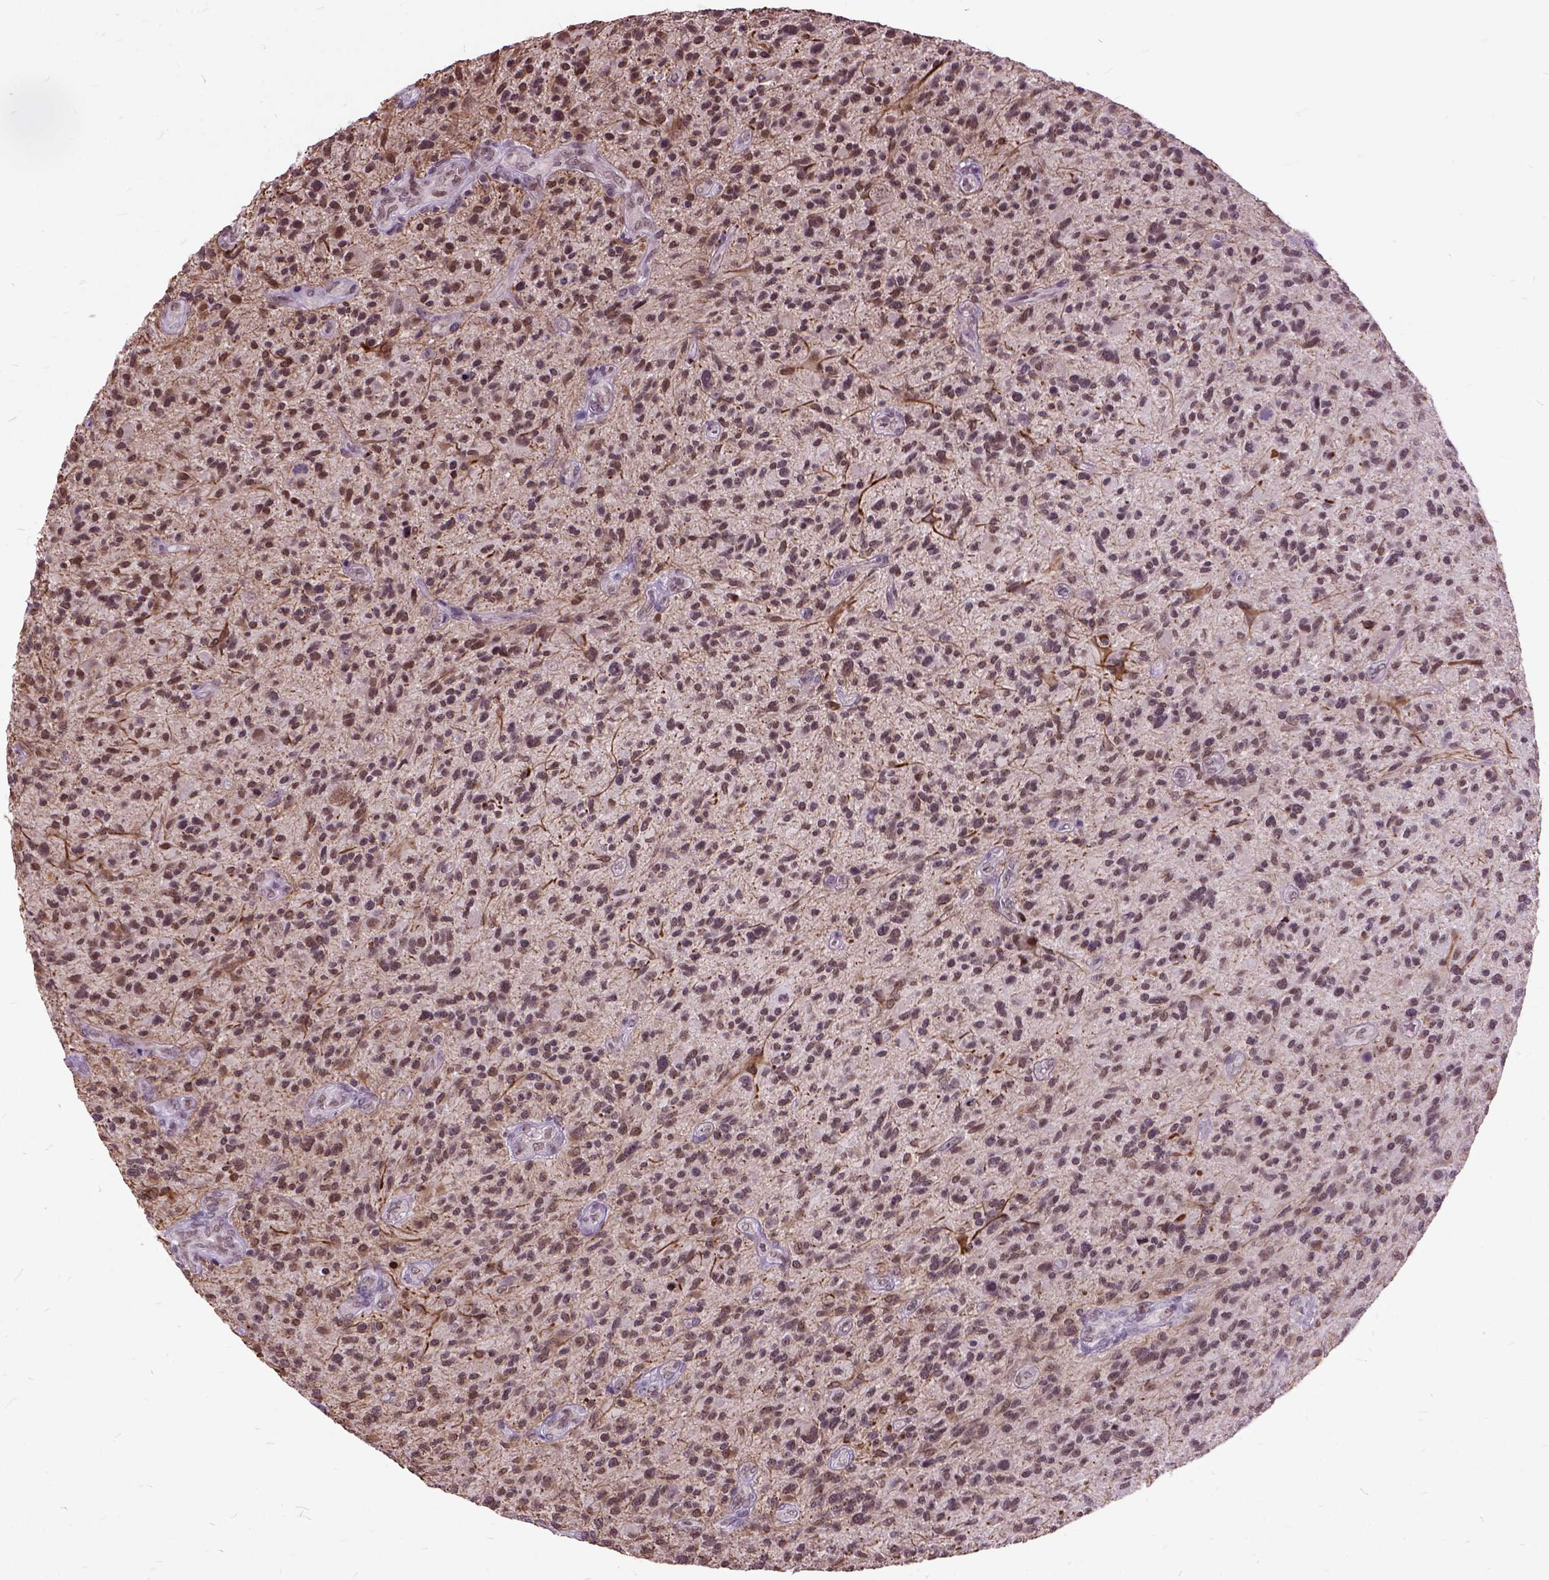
{"staining": {"intensity": "weak", "quantity": "<25%", "location": "cytoplasmic/membranous"}, "tissue": "glioma", "cell_type": "Tumor cells", "image_type": "cancer", "snomed": [{"axis": "morphology", "description": "Glioma, malignant, High grade"}, {"axis": "topography", "description": "Brain"}], "caption": "Micrograph shows no significant protein positivity in tumor cells of malignant high-grade glioma.", "gene": "ORC5", "patient": {"sex": "male", "age": 47}}